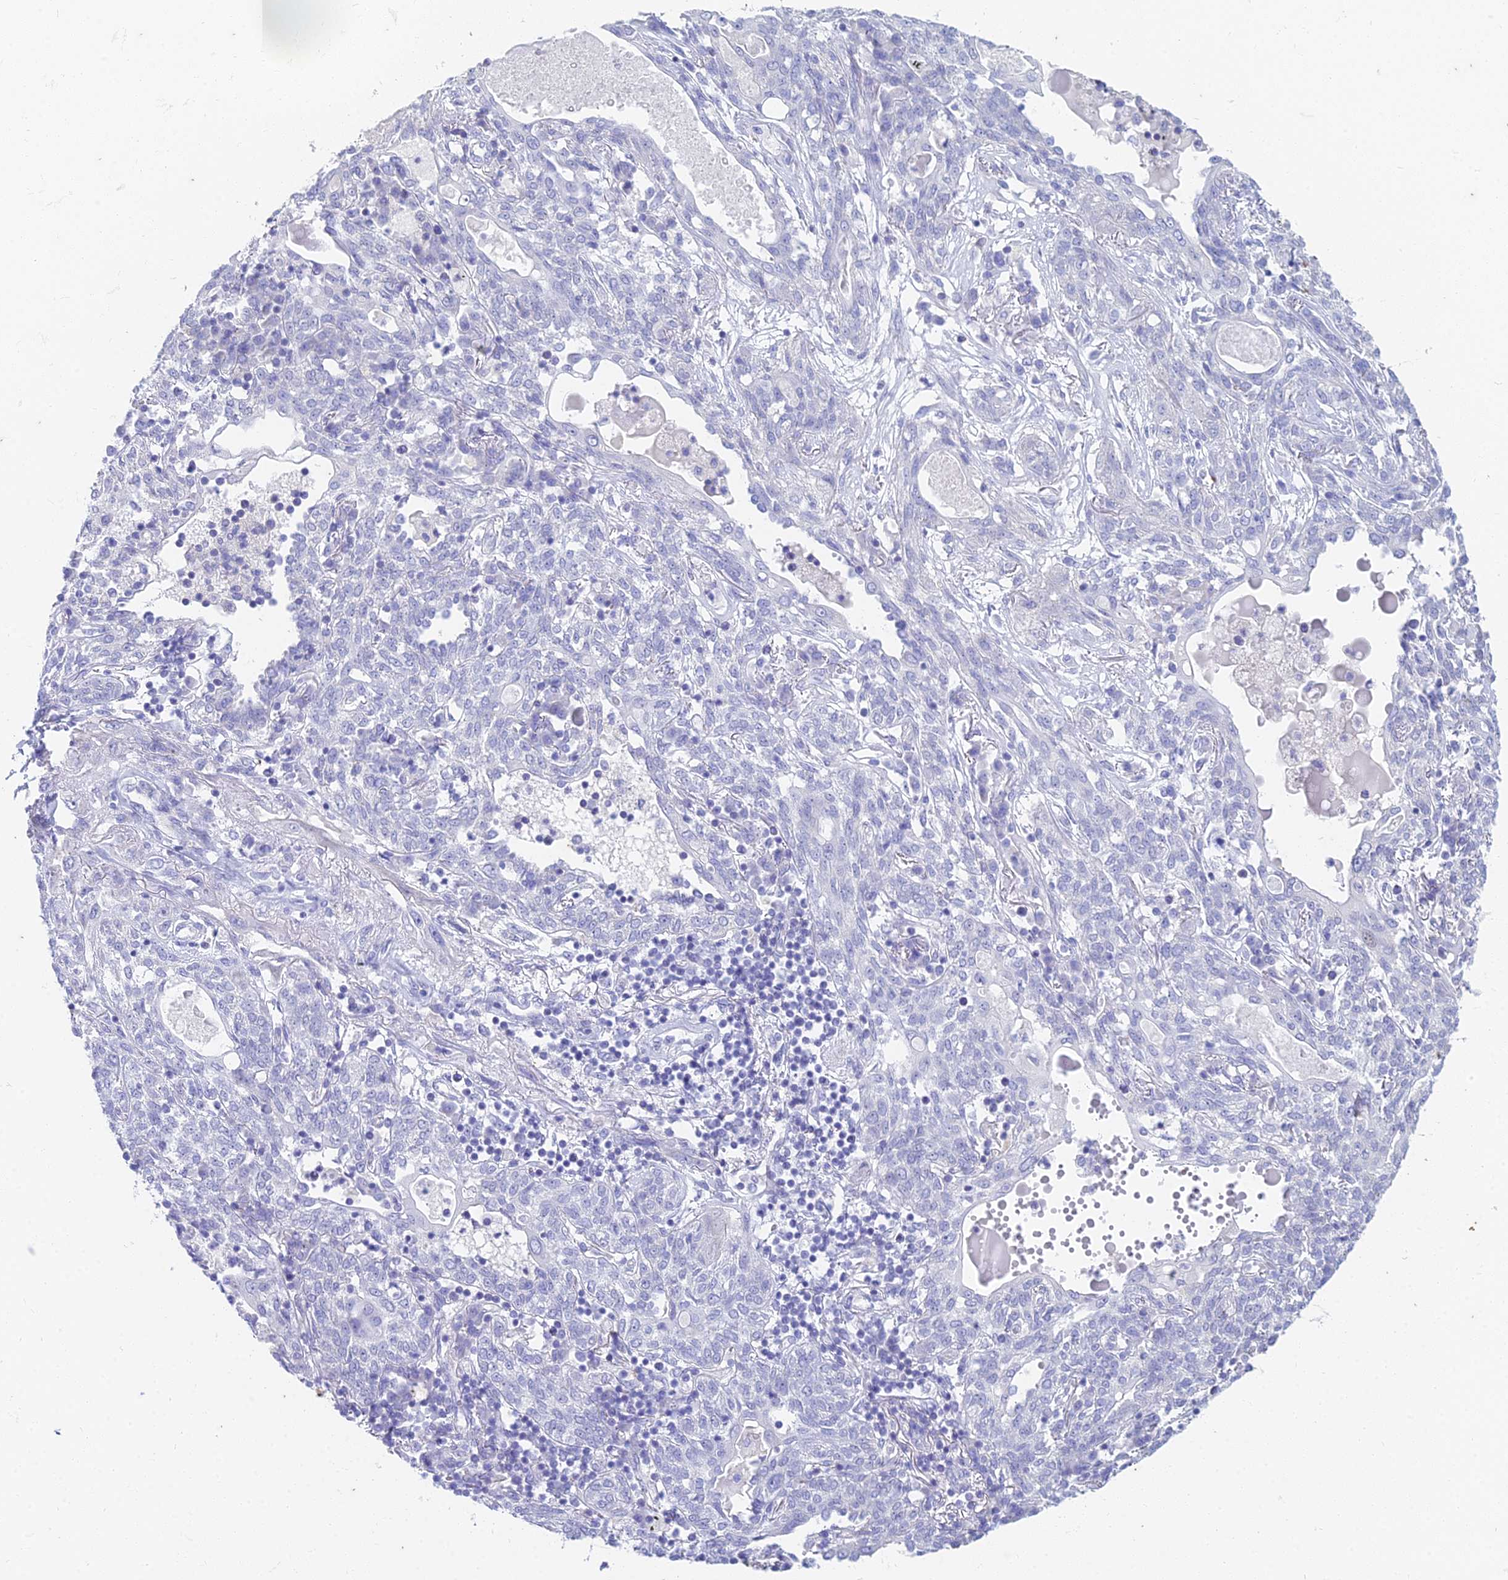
{"staining": {"intensity": "negative", "quantity": "none", "location": "none"}, "tissue": "lung cancer", "cell_type": "Tumor cells", "image_type": "cancer", "snomed": [{"axis": "morphology", "description": "Squamous cell carcinoma, NOS"}, {"axis": "topography", "description": "Lung"}], "caption": "An immunohistochemistry (IHC) photomicrograph of lung cancer (squamous cell carcinoma) is shown. There is no staining in tumor cells of lung cancer (squamous cell carcinoma). (DAB IHC visualized using brightfield microscopy, high magnification).", "gene": "EEF2KMT", "patient": {"sex": "female", "age": 70}}